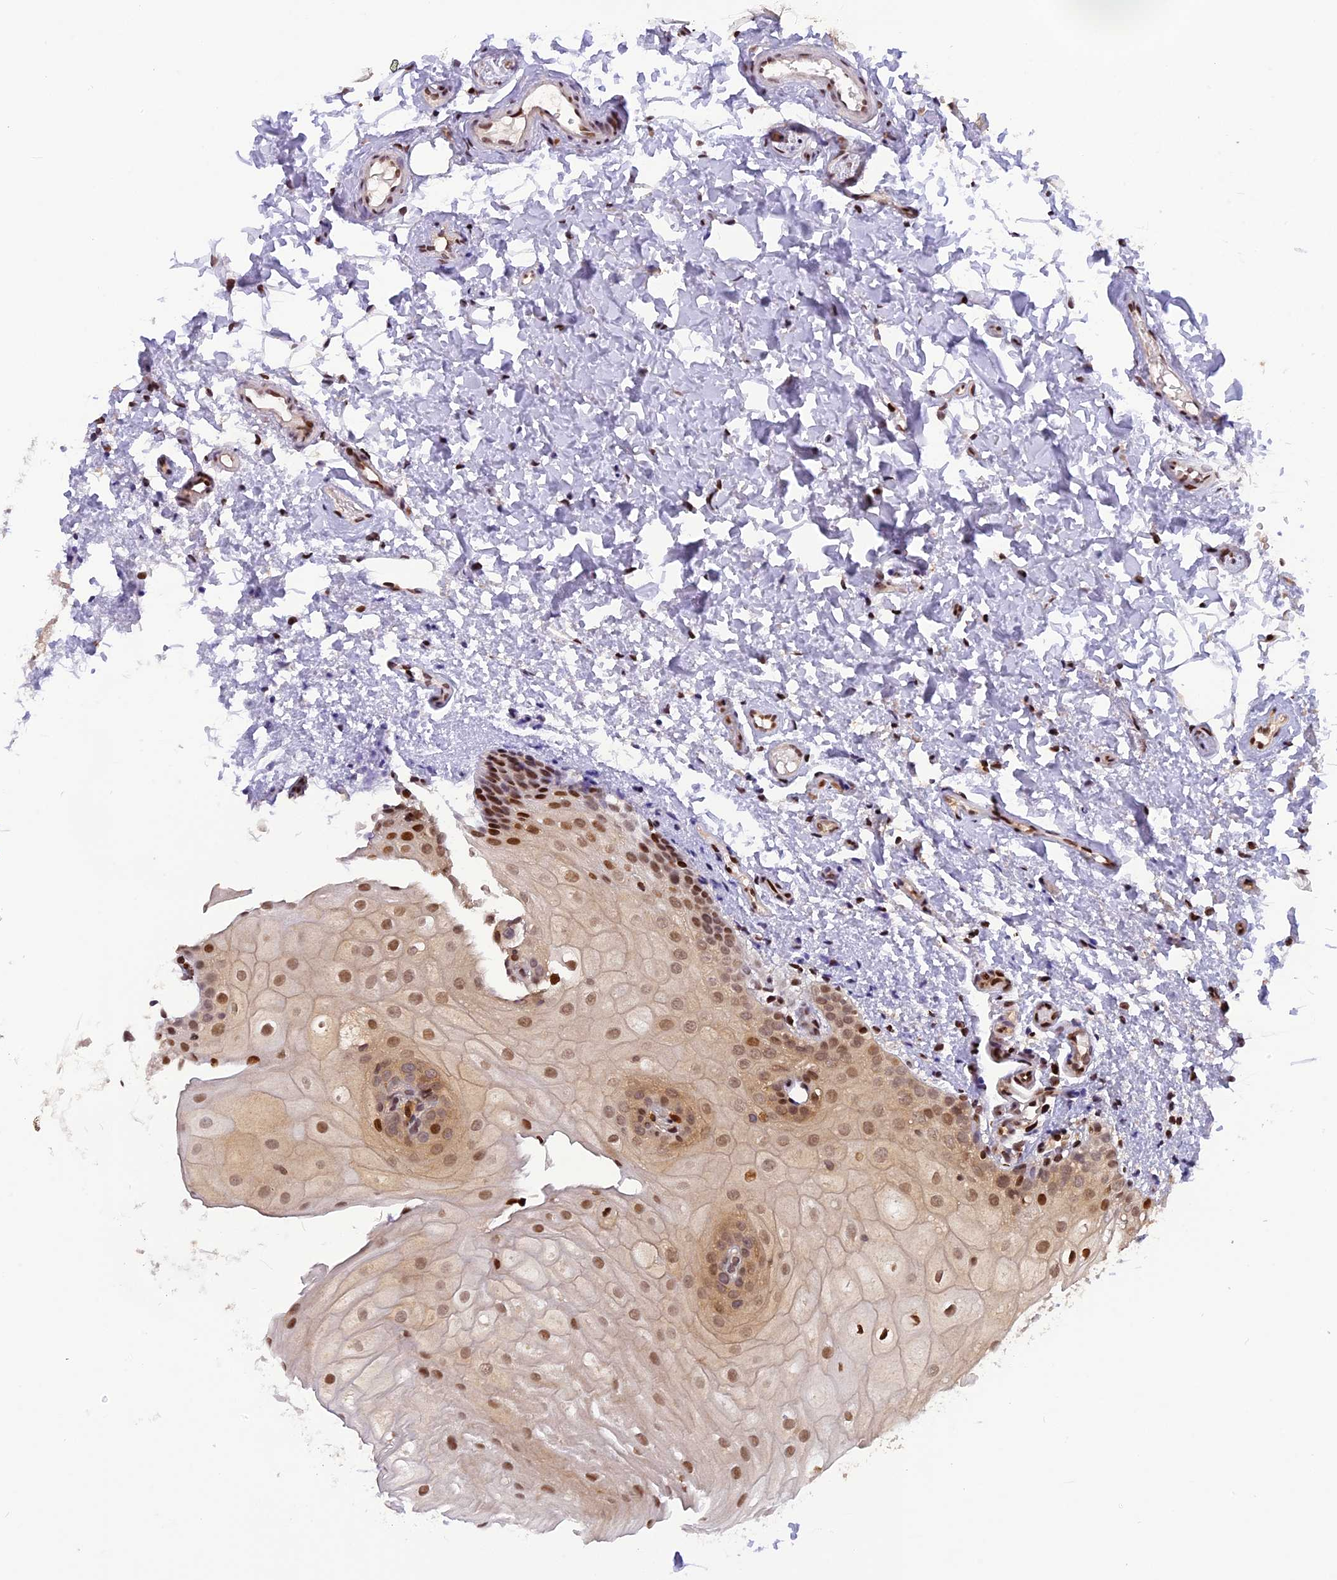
{"staining": {"intensity": "moderate", "quantity": ">75%", "location": "cytoplasmic/membranous,nuclear"}, "tissue": "oral mucosa", "cell_type": "Squamous epithelial cells", "image_type": "normal", "snomed": [{"axis": "morphology", "description": "Normal tissue, NOS"}, {"axis": "topography", "description": "Oral tissue"}], "caption": "IHC (DAB (3,3'-diaminobenzidine)) staining of benign human oral mucosa shows moderate cytoplasmic/membranous,nuclear protein expression in about >75% of squamous epithelial cells. (DAB IHC, brown staining for protein, blue staining for nuclei).", "gene": "RABGGTA", "patient": {"sex": "female", "age": 54}}